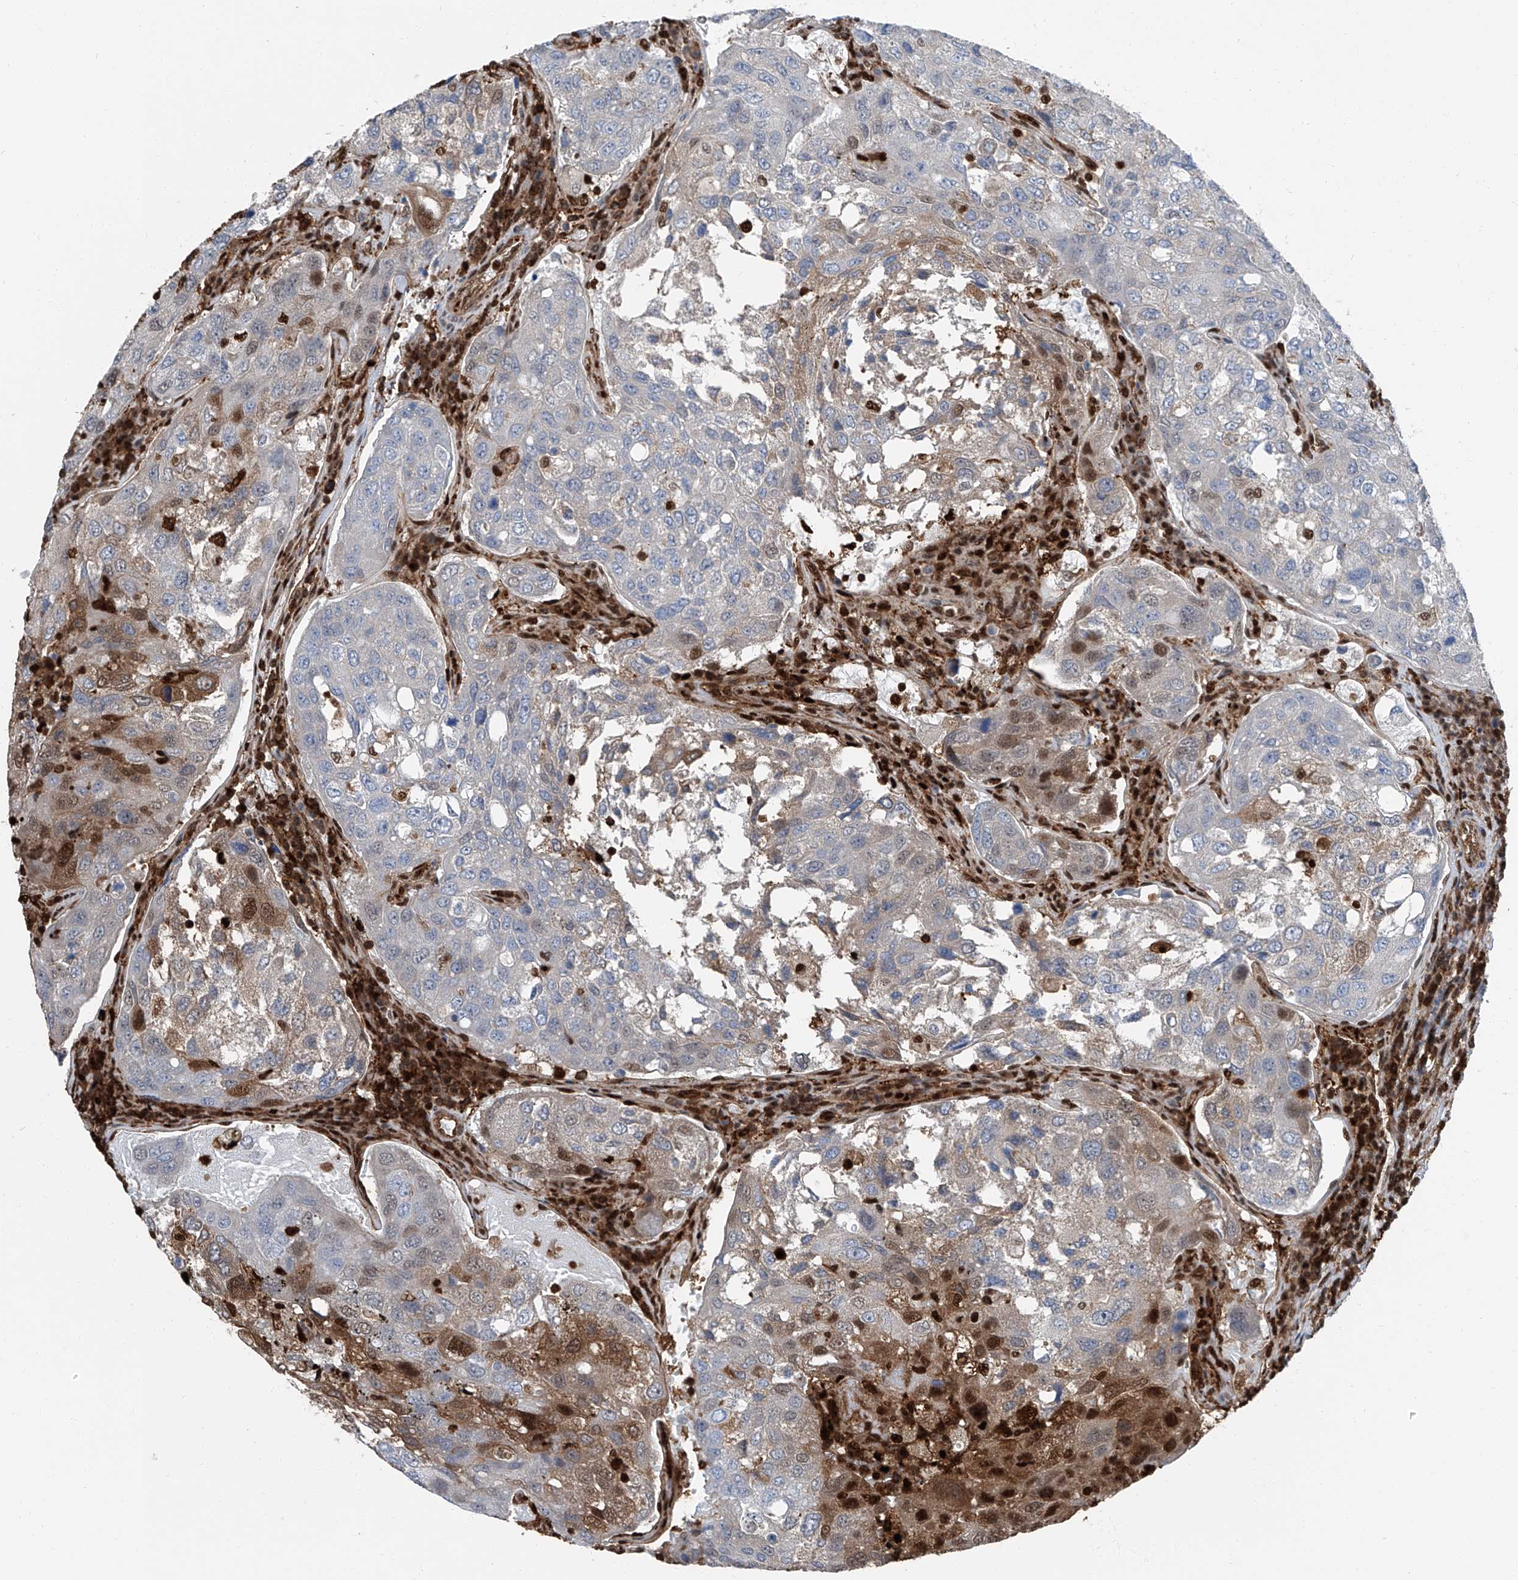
{"staining": {"intensity": "moderate", "quantity": "<25%", "location": "cytoplasmic/membranous,nuclear"}, "tissue": "urothelial cancer", "cell_type": "Tumor cells", "image_type": "cancer", "snomed": [{"axis": "morphology", "description": "Urothelial carcinoma, High grade"}, {"axis": "topography", "description": "Lymph node"}, {"axis": "topography", "description": "Urinary bladder"}], "caption": "An image showing moderate cytoplasmic/membranous and nuclear positivity in about <25% of tumor cells in urothelial cancer, as visualized by brown immunohistochemical staining.", "gene": "PSMB10", "patient": {"sex": "male", "age": 51}}